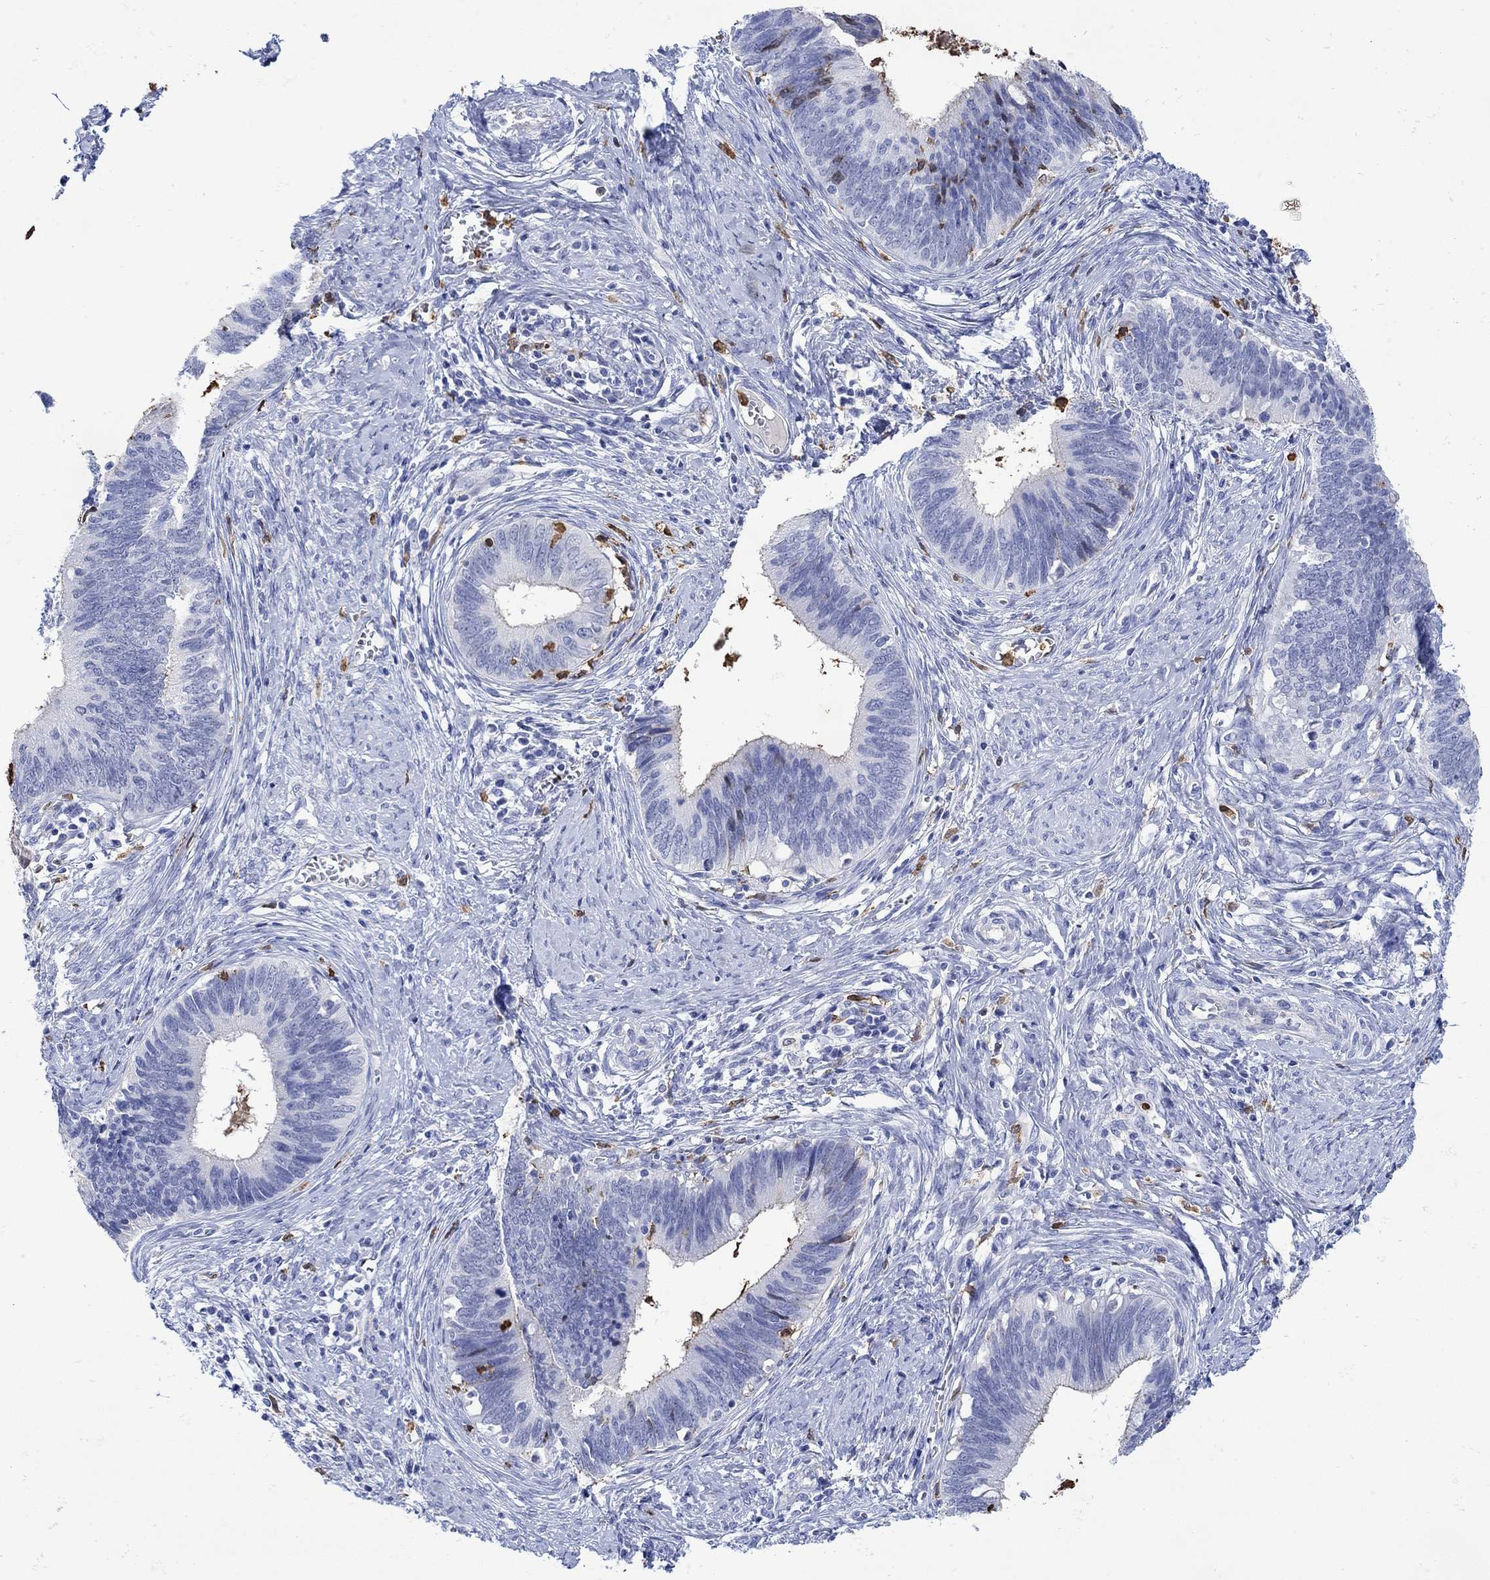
{"staining": {"intensity": "negative", "quantity": "none", "location": "none"}, "tissue": "cervical cancer", "cell_type": "Tumor cells", "image_type": "cancer", "snomed": [{"axis": "morphology", "description": "Adenocarcinoma, NOS"}, {"axis": "topography", "description": "Cervix"}], "caption": "Histopathology image shows no significant protein staining in tumor cells of adenocarcinoma (cervical).", "gene": "LINGO3", "patient": {"sex": "female", "age": 42}}